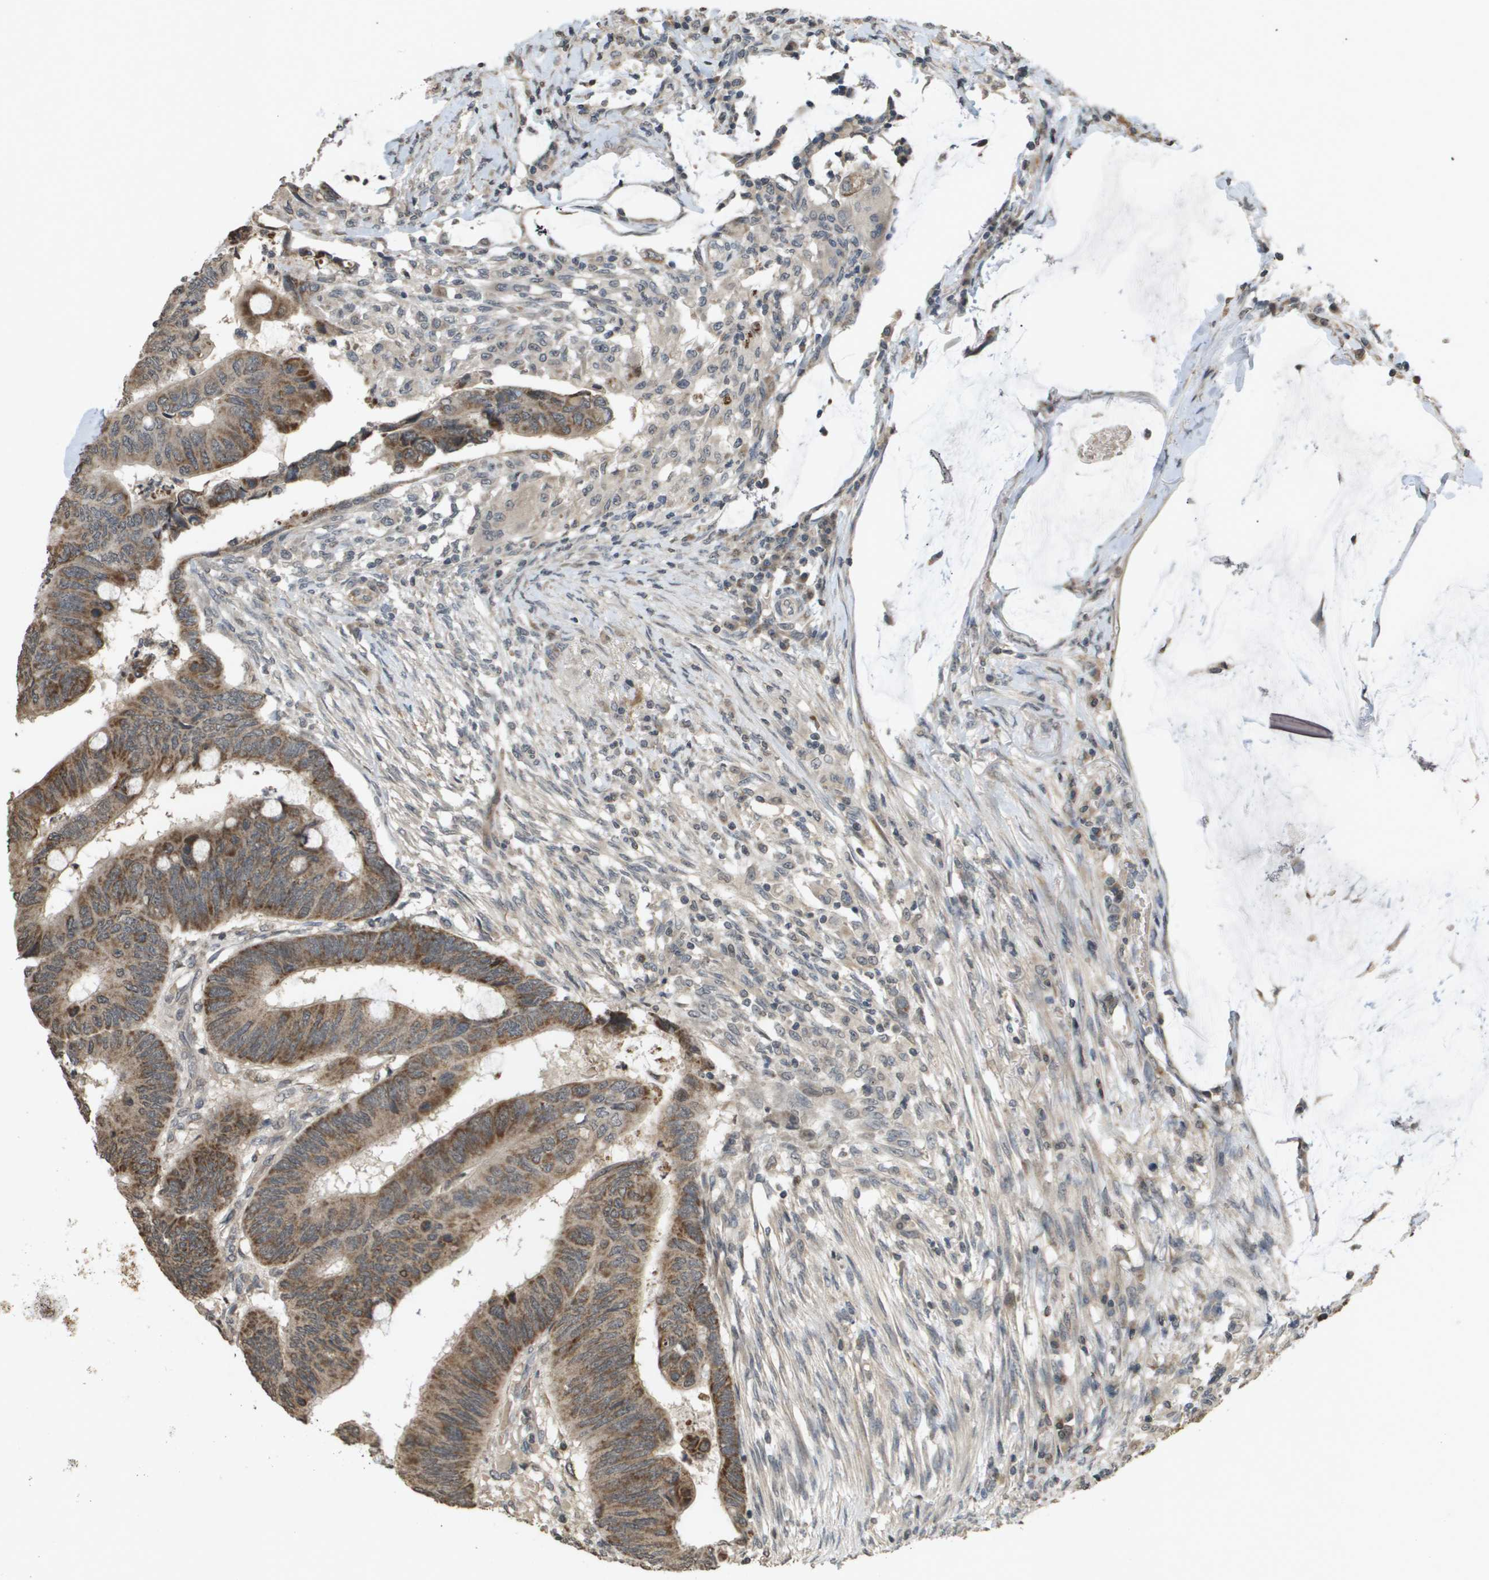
{"staining": {"intensity": "moderate", "quantity": ">75%", "location": "cytoplasmic/membranous"}, "tissue": "colorectal cancer", "cell_type": "Tumor cells", "image_type": "cancer", "snomed": [{"axis": "morphology", "description": "Normal tissue, NOS"}, {"axis": "morphology", "description": "Adenocarcinoma, NOS"}, {"axis": "topography", "description": "Rectum"}], "caption": "A brown stain highlights moderate cytoplasmic/membranous staining of a protein in colorectal adenocarcinoma tumor cells.", "gene": "RAB21", "patient": {"sex": "male", "age": 92}}